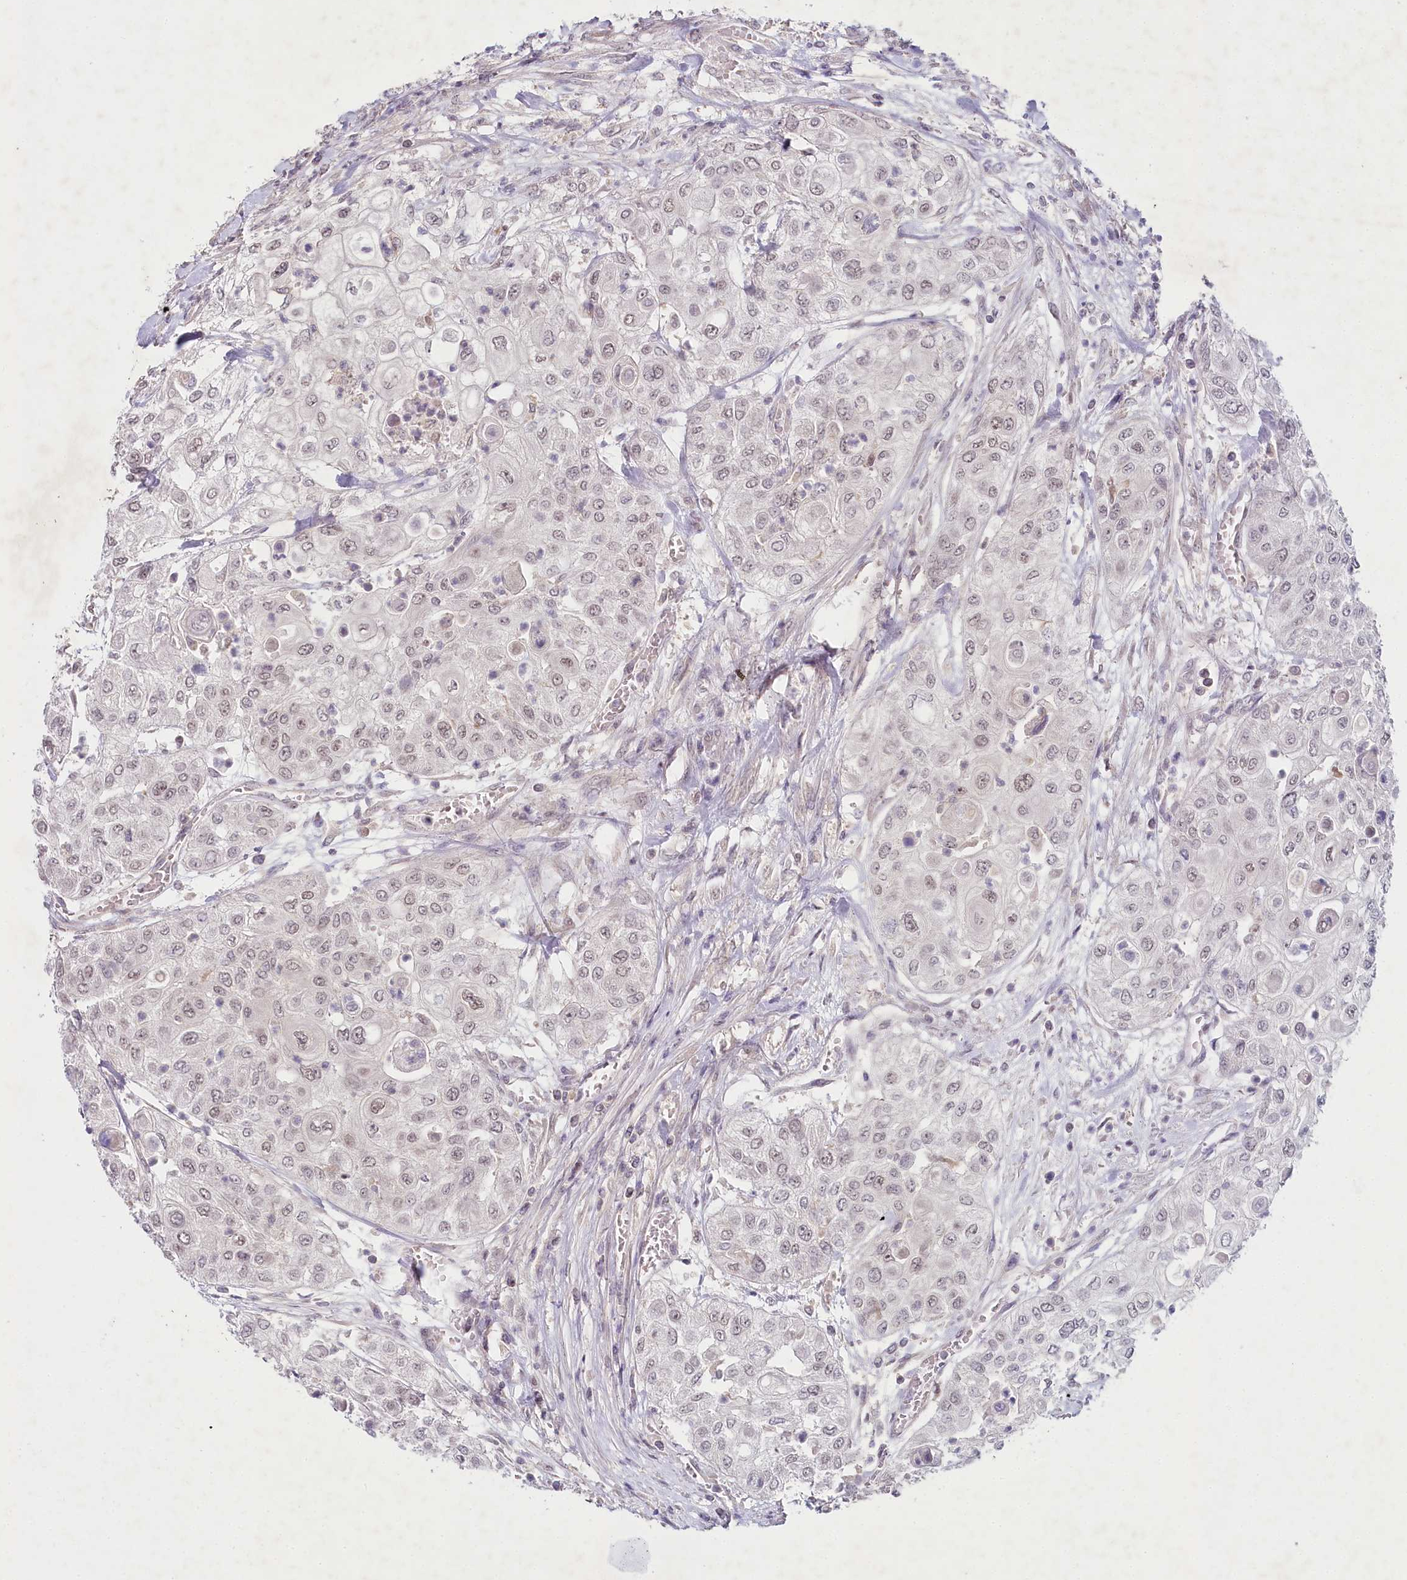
{"staining": {"intensity": "negative", "quantity": "none", "location": "none"}, "tissue": "urothelial cancer", "cell_type": "Tumor cells", "image_type": "cancer", "snomed": [{"axis": "morphology", "description": "Urothelial carcinoma, High grade"}, {"axis": "topography", "description": "Urinary bladder"}], "caption": "The image displays no significant staining in tumor cells of urothelial cancer.", "gene": "AMTN", "patient": {"sex": "female", "age": 79}}